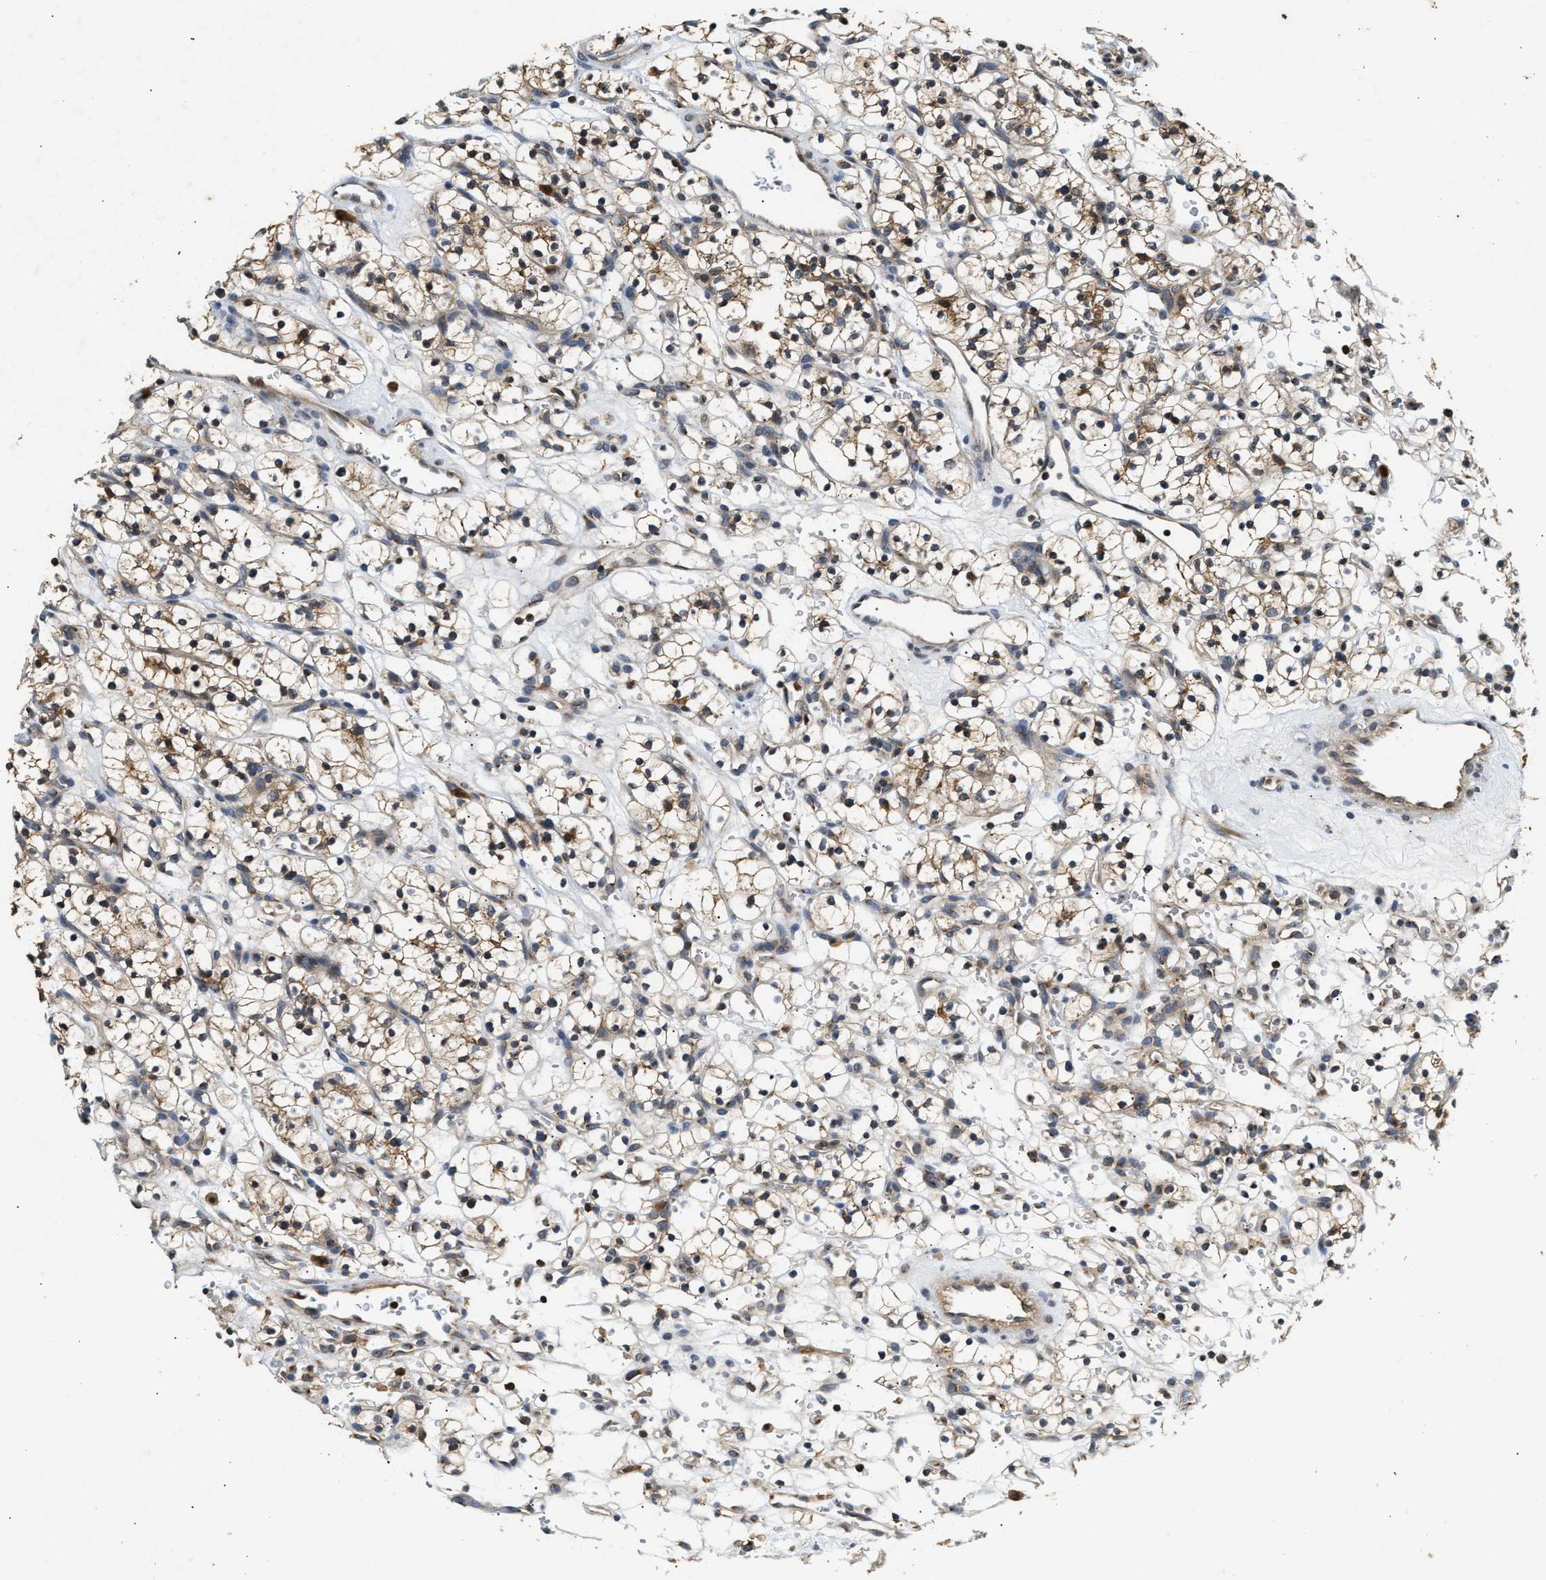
{"staining": {"intensity": "moderate", "quantity": "25%-75%", "location": "cytoplasmic/membranous"}, "tissue": "renal cancer", "cell_type": "Tumor cells", "image_type": "cancer", "snomed": [{"axis": "morphology", "description": "Adenocarcinoma, NOS"}, {"axis": "topography", "description": "Kidney"}], "caption": "Immunohistochemical staining of human adenocarcinoma (renal) exhibits medium levels of moderate cytoplasmic/membranous protein staining in approximately 25%-75% of tumor cells.", "gene": "CHUK", "patient": {"sex": "female", "age": 57}}